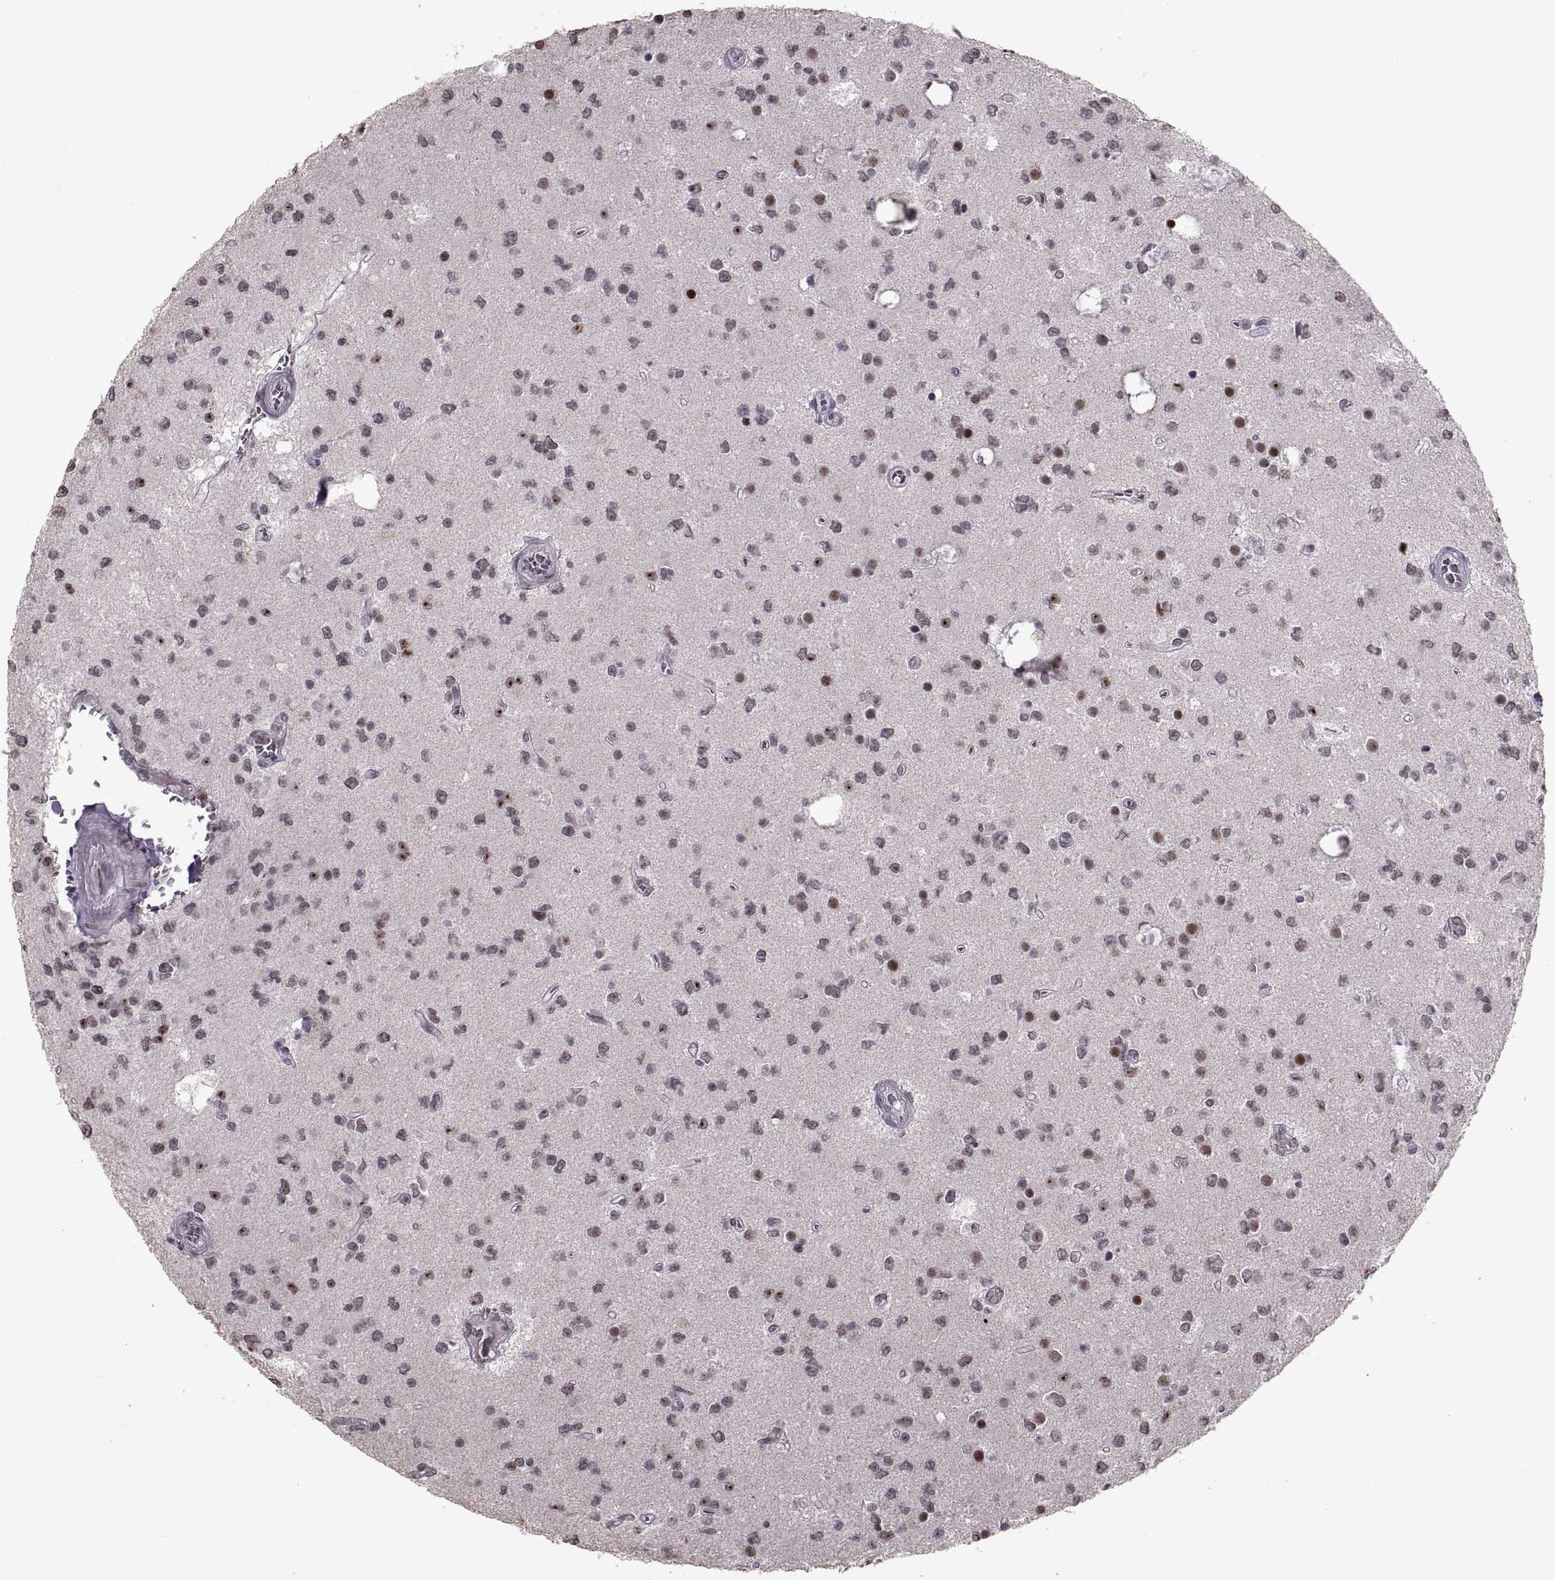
{"staining": {"intensity": "moderate", "quantity": "25%-75%", "location": "nuclear"}, "tissue": "glioma", "cell_type": "Tumor cells", "image_type": "cancer", "snomed": [{"axis": "morphology", "description": "Glioma, malignant, Low grade"}, {"axis": "topography", "description": "Brain"}], "caption": "Protein positivity by IHC shows moderate nuclear expression in approximately 25%-75% of tumor cells in glioma.", "gene": "PALS1", "patient": {"sex": "female", "age": 45}}